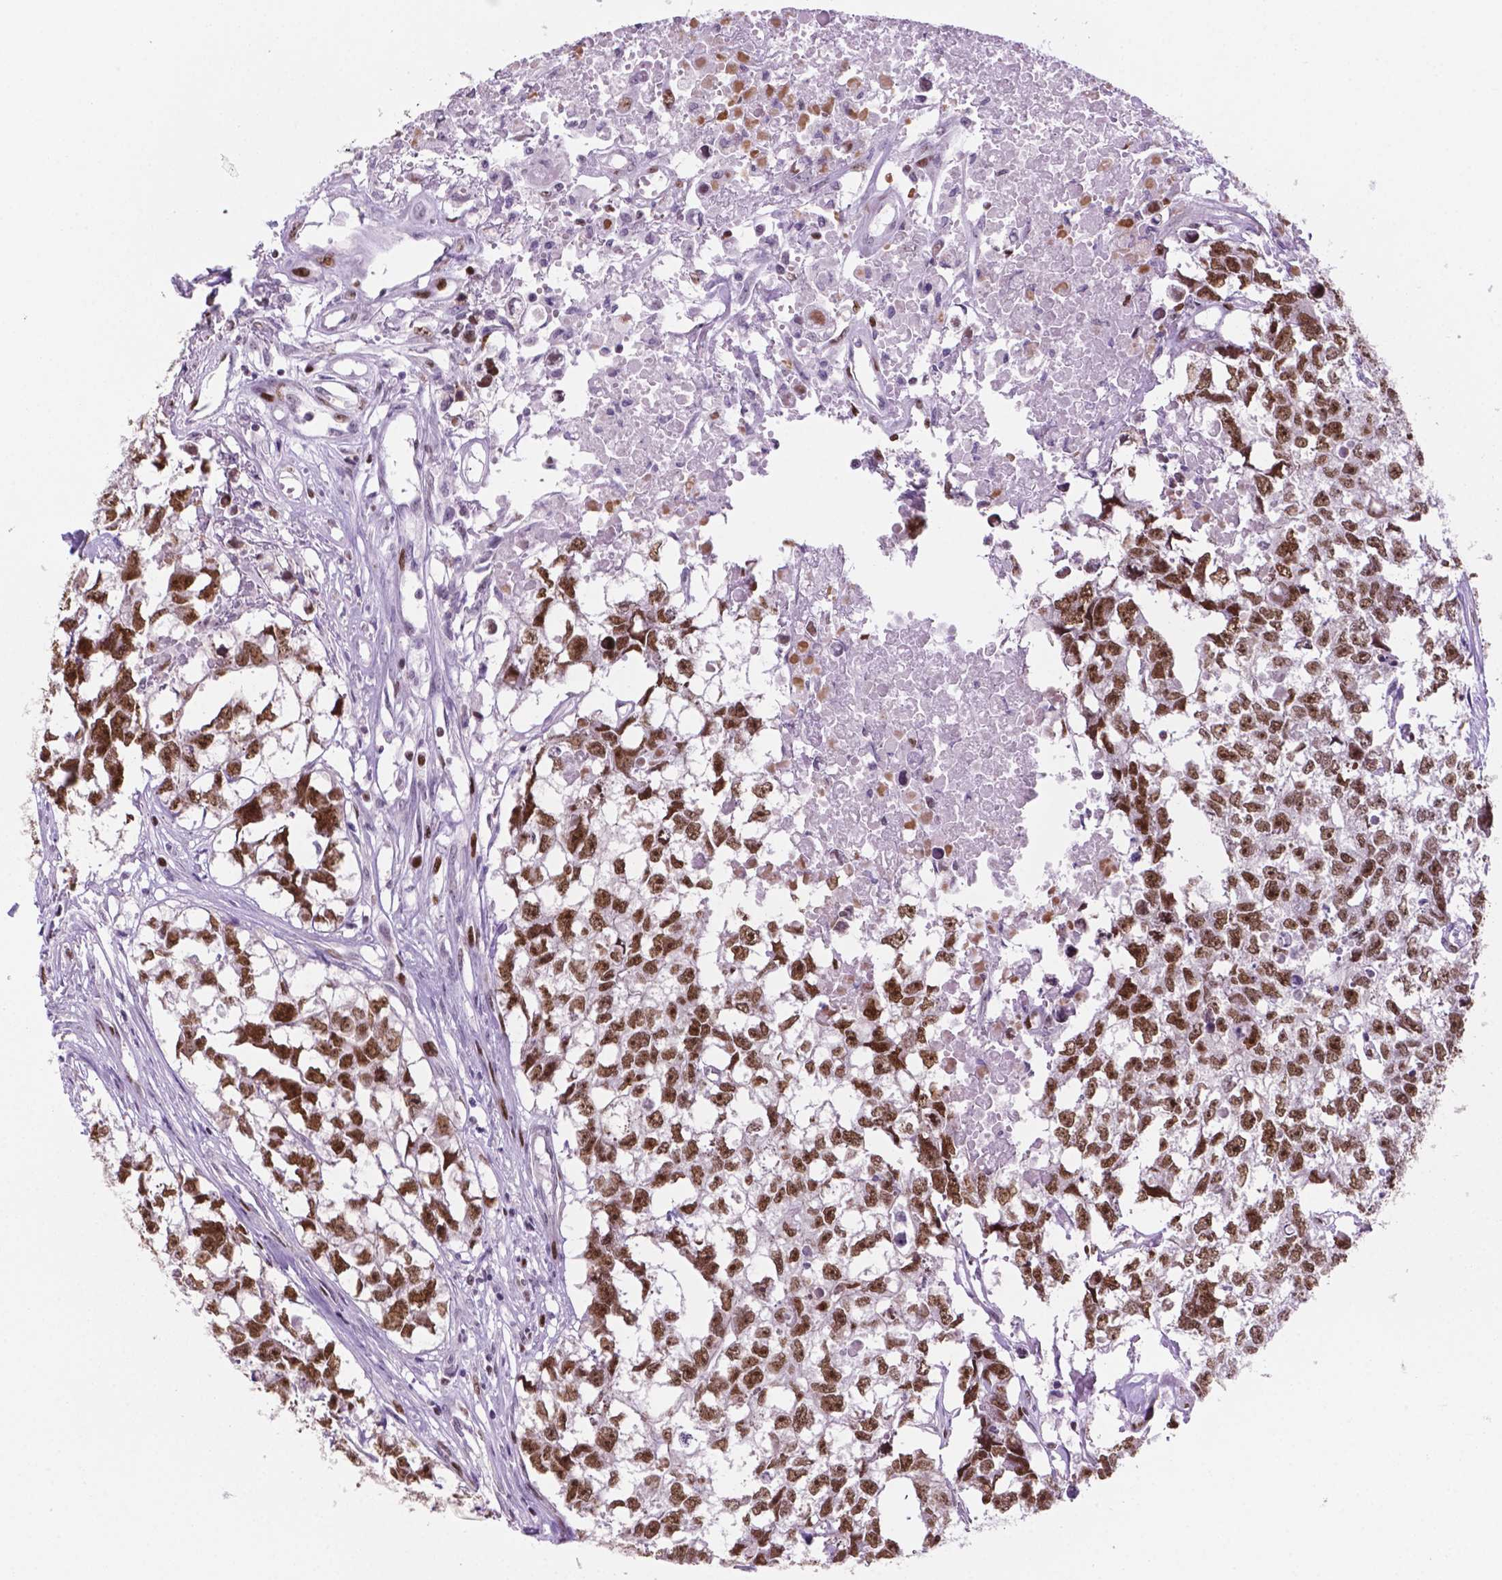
{"staining": {"intensity": "moderate", "quantity": ">75%", "location": "nuclear"}, "tissue": "testis cancer", "cell_type": "Tumor cells", "image_type": "cancer", "snomed": [{"axis": "morphology", "description": "Carcinoma, Embryonal, NOS"}, {"axis": "morphology", "description": "Teratoma, malignant, NOS"}, {"axis": "topography", "description": "Testis"}], "caption": "Testis embryonal carcinoma stained with IHC shows moderate nuclear positivity in approximately >75% of tumor cells.", "gene": "NCAPH2", "patient": {"sex": "male", "age": 44}}